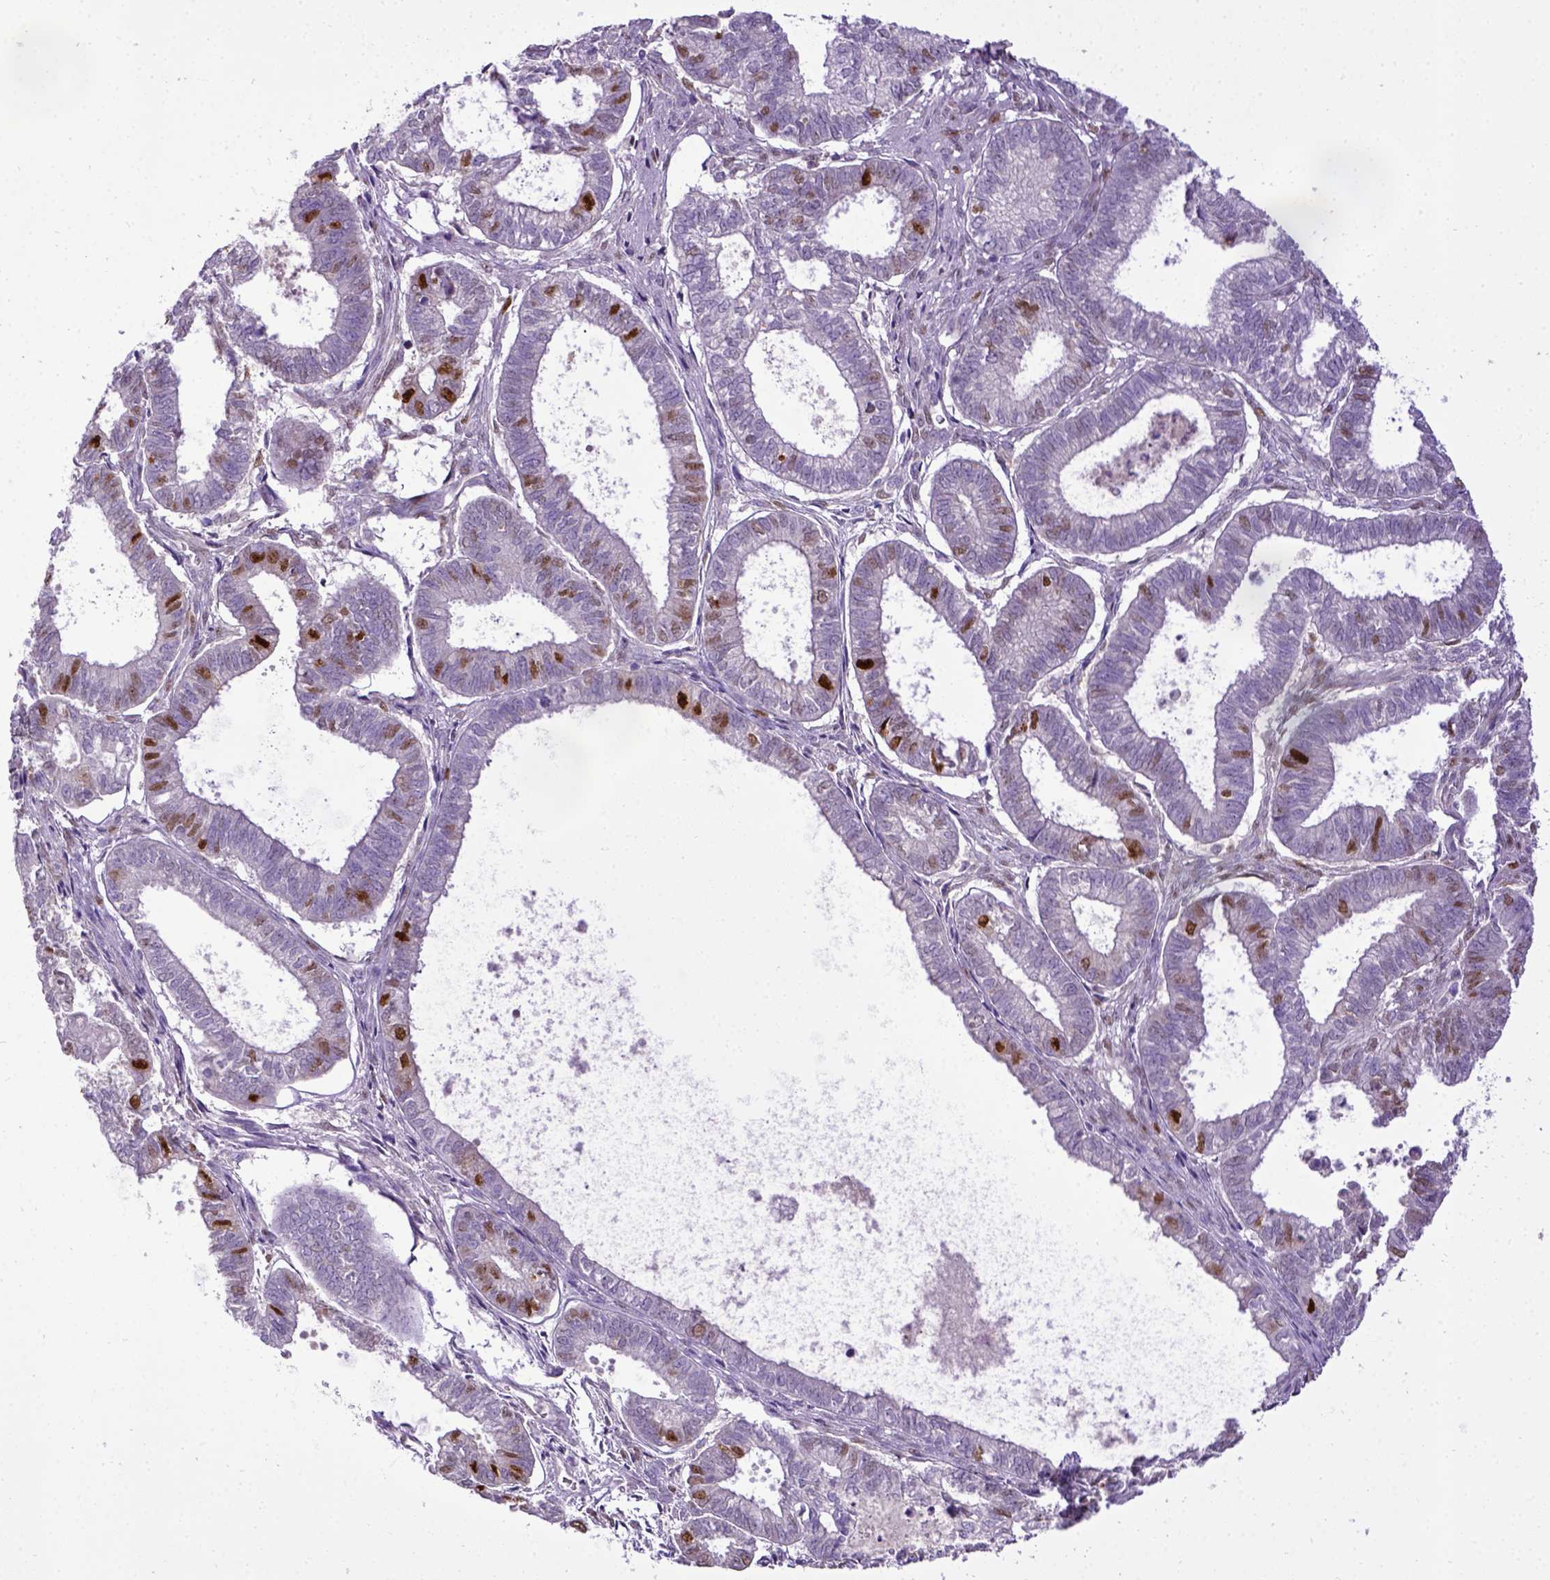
{"staining": {"intensity": "moderate", "quantity": "<25%", "location": "cytoplasmic/membranous"}, "tissue": "ovarian cancer", "cell_type": "Tumor cells", "image_type": "cancer", "snomed": [{"axis": "morphology", "description": "Carcinoma, endometroid"}, {"axis": "topography", "description": "Ovary"}], "caption": "Immunohistochemical staining of human ovarian cancer displays low levels of moderate cytoplasmic/membranous protein expression in approximately <25% of tumor cells.", "gene": "CDKN1A", "patient": {"sex": "female", "age": 64}}